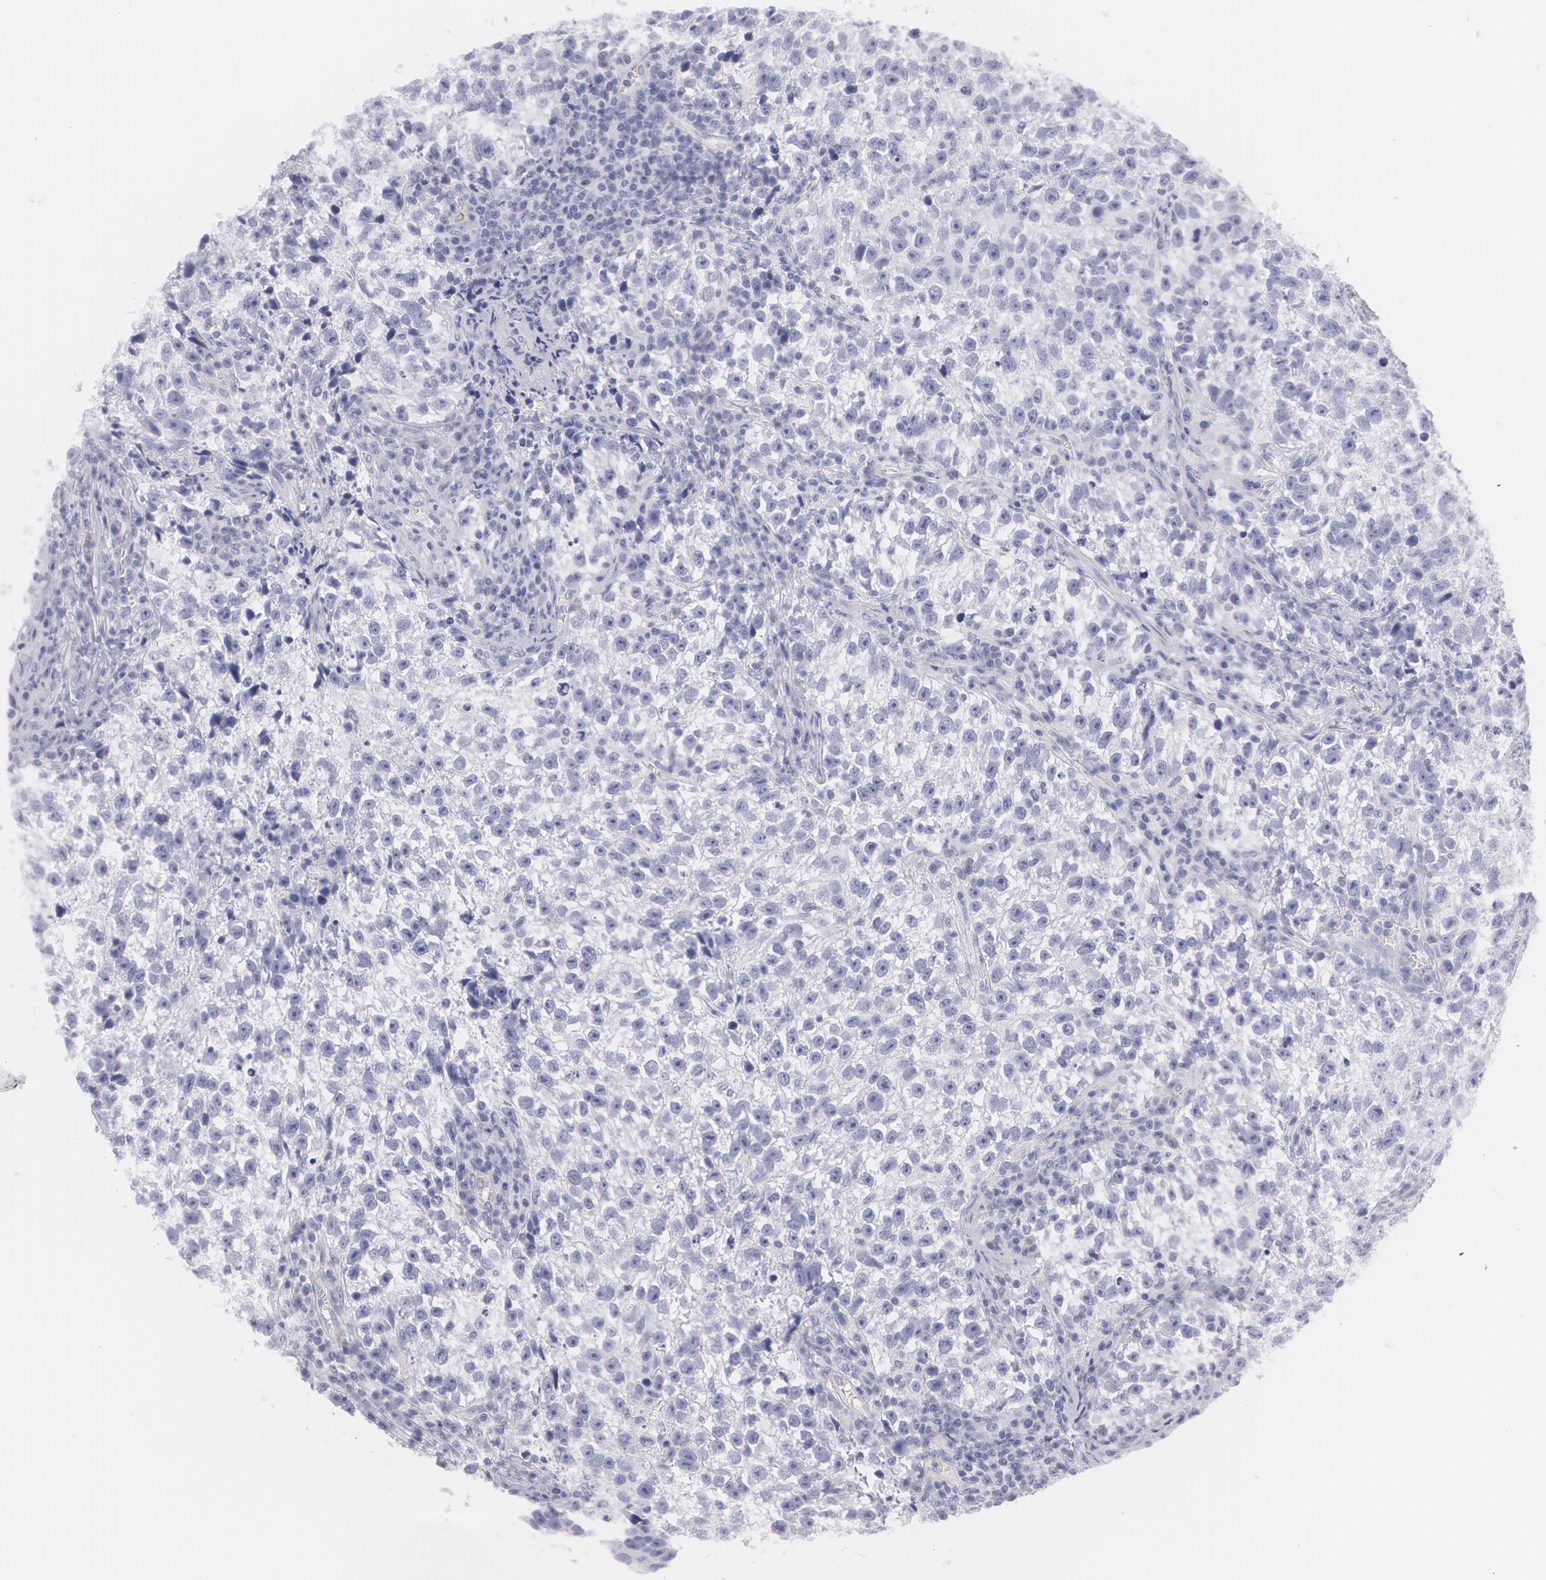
{"staining": {"intensity": "negative", "quantity": "none", "location": "none"}, "tissue": "testis cancer", "cell_type": "Tumor cells", "image_type": "cancer", "snomed": [{"axis": "morphology", "description": "Seminoma, NOS"}, {"axis": "topography", "description": "Testis"}], "caption": "Tumor cells are negative for protein expression in human testis cancer. (DAB (3,3'-diaminobenzidine) IHC with hematoxylin counter stain).", "gene": "AMACR", "patient": {"sex": "male", "age": 38}}